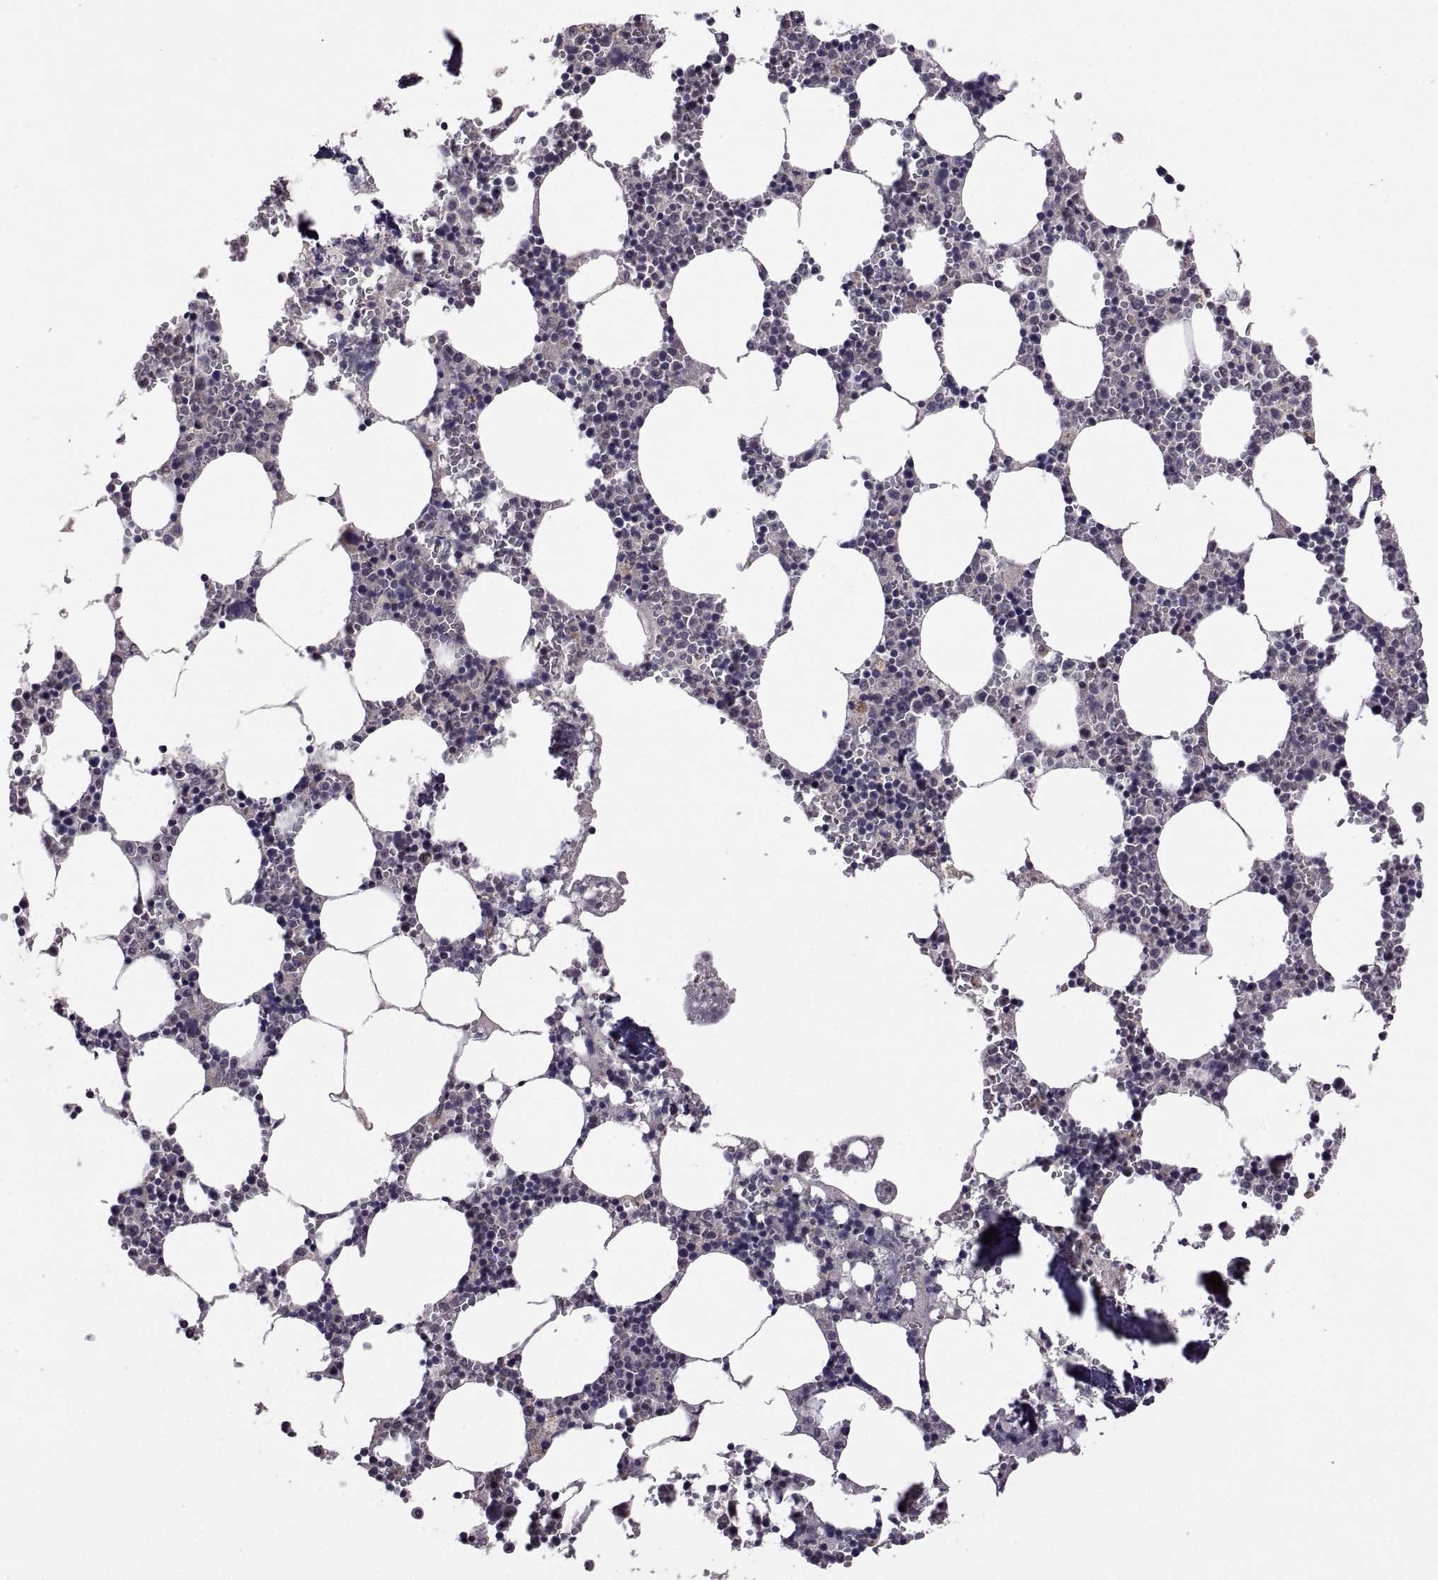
{"staining": {"intensity": "negative", "quantity": "none", "location": "none"}, "tissue": "bone marrow", "cell_type": "Hematopoietic cells", "image_type": "normal", "snomed": [{"axis": "morphology", "description": "Normal tissue, NOS"}, {"axis": "topography", "description": "Bone marrow"}], "caption": "Immunohistochemistry photomicrograph of normal human bone marrow stained for a protein (brown), which reveals no staining in hematopoietic cells.", "gene": "LAMA1", "patient": {"sex": "female", "age": 64}}